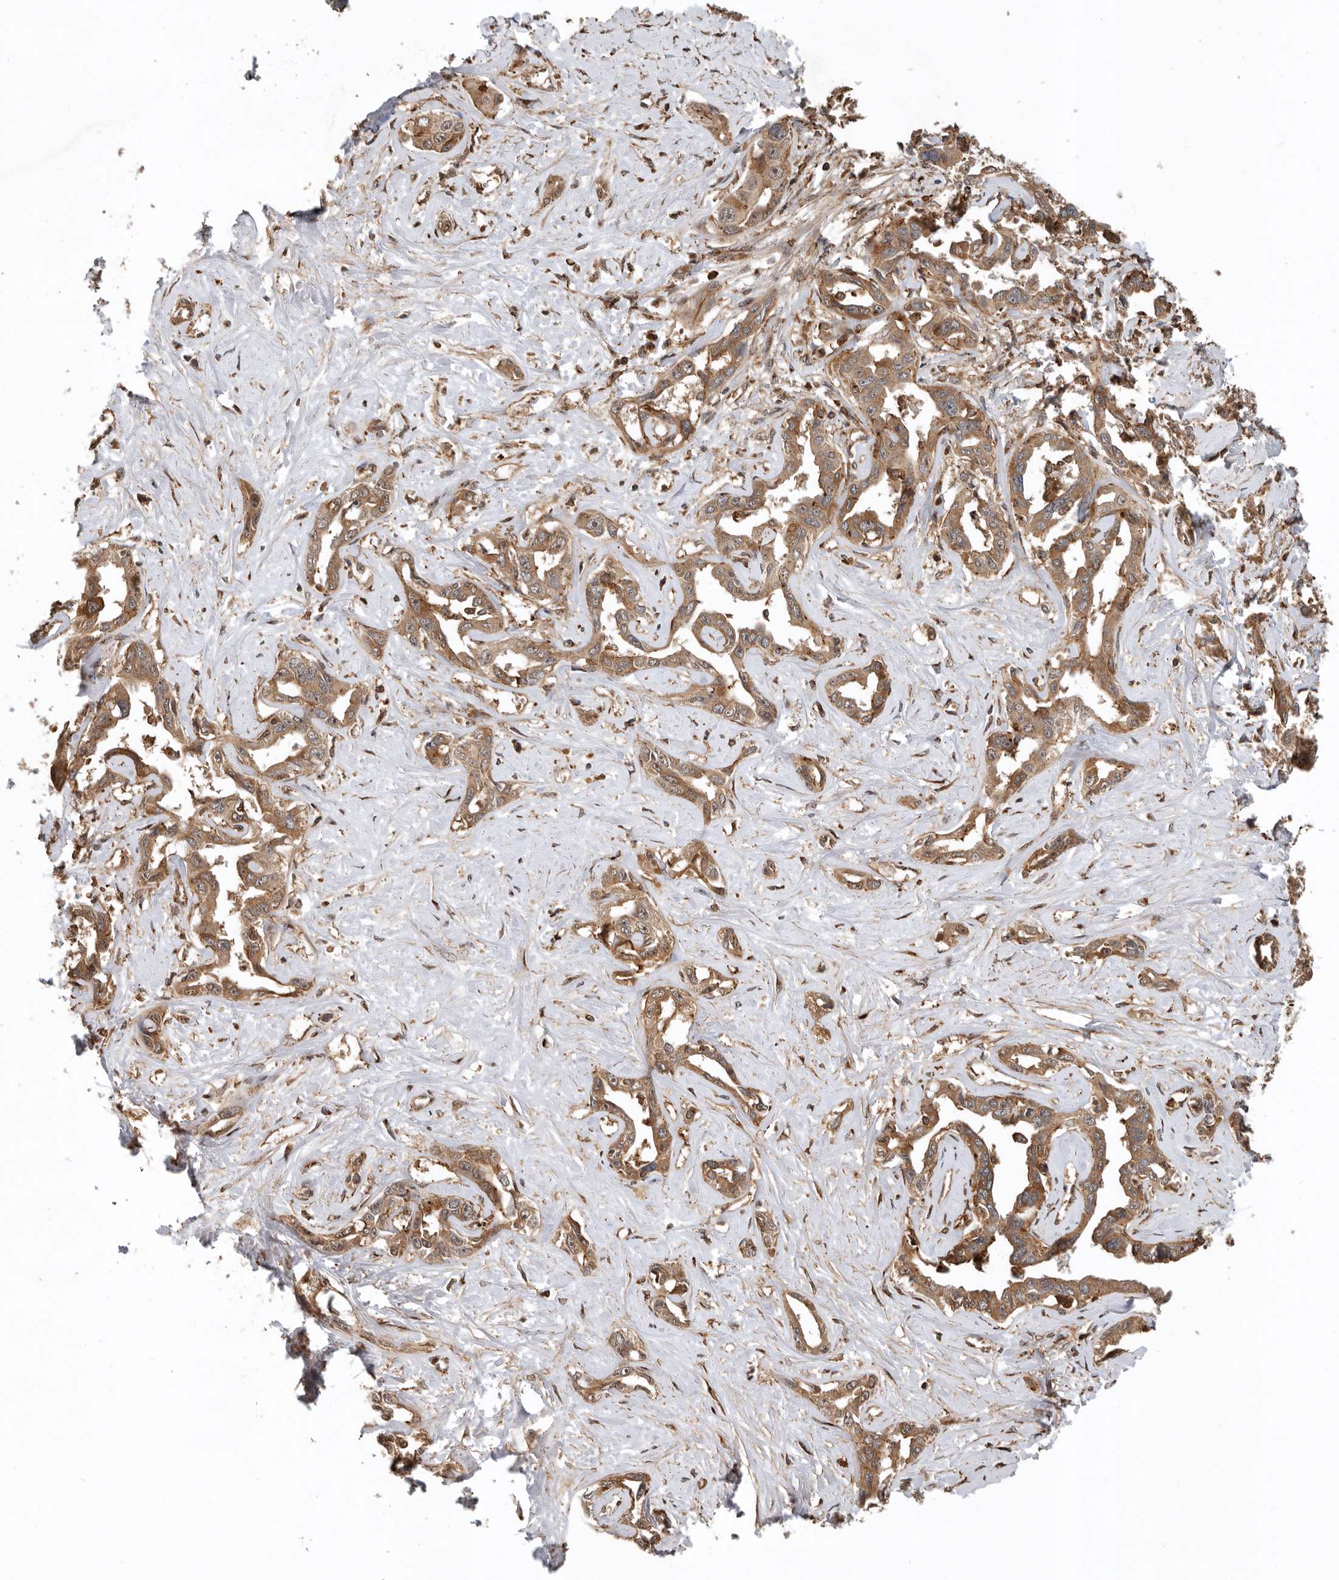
{"staining": {"intensity": "moderate", "quantity": ">75%", "location": "cytoplasmic/membranous"}, "tissue": "liver cancer", "cell_type": "Tumor cells", "image_type": "cancer", "snomed": [{"axis": "morphology", "description": "Cholangiocarcinoma"}, {"axis": "topography", "description": "Liver"}], "caption": "DAB immunohistochemical staining of human cholangiocarcinoma (liver) exhibits moderate cytoplasmic/membranous protein positivity in about >75% of tumor cells.", "gene": "RNF157", "patient": {"sex": "male", "age": 59}}